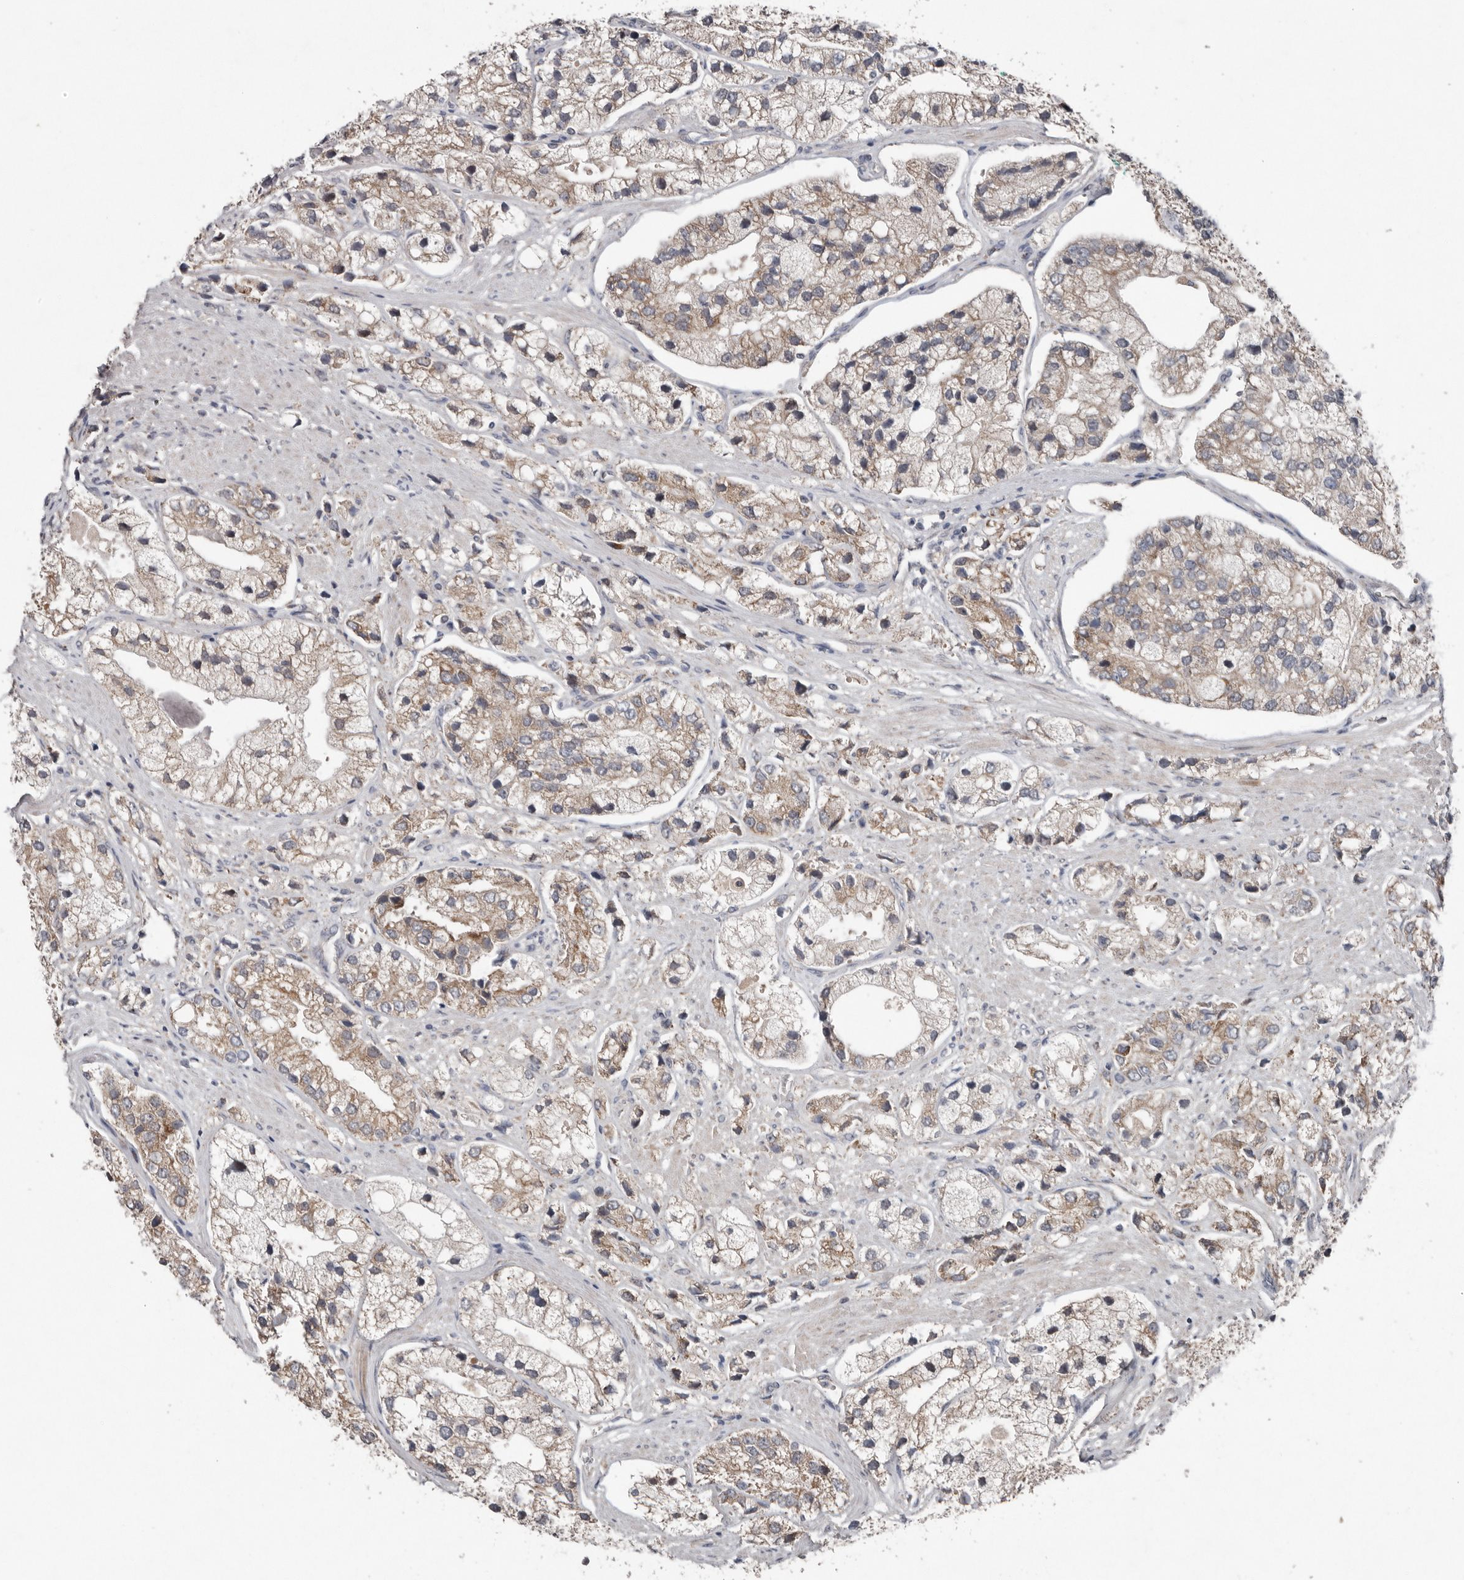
{"staining": {"intensity": "weak", "quantity": "25%-75%", "location": "cytoplasmic/membranous"}, "tissue": "prostate cancer", "cell_type": "Tumor cells", "image_type": "cancer", "snomed": [{"axis": "morphology", "description": "Adenocarcinoma, High grade"}, {"axis": "topography", "description": "Prostate"}], "caption": "DAB (3,3'-diaminobenzidine) immunohistochemical staining of human prostate cancer (high-grade adenocarcinoma) displays weak cytoplasmic/membranous protein positivity in approximately 25%-75% of tumor cells.", "gene": "CHML", "patient": {"sex": "male", "age": 50}}